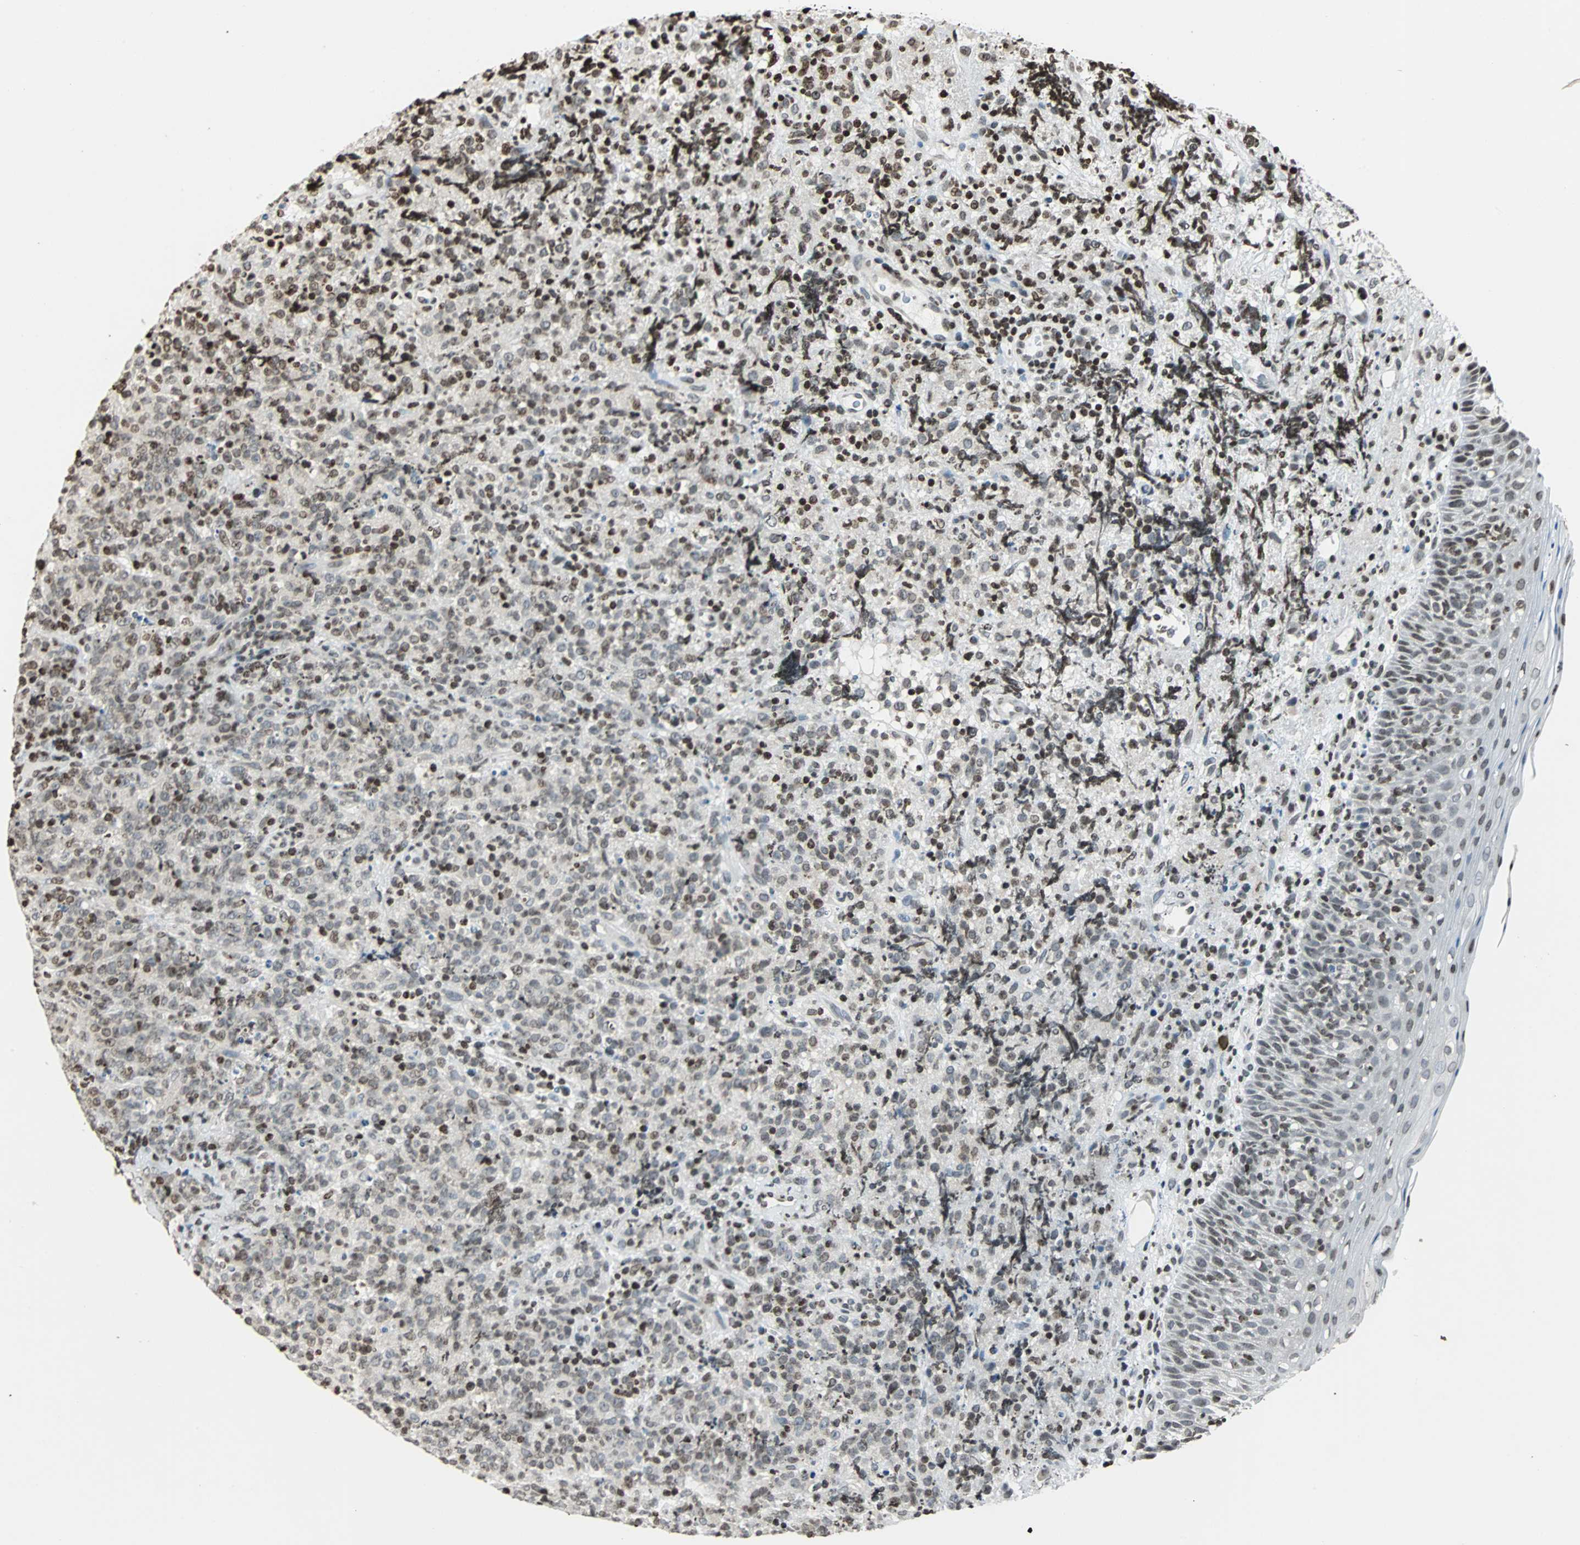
{"staining": {"intensity": "moderate", "quantity": "<25%", "location": "nuclear"}, "tissue": "lymphoma", "cell_type": "Tumor cells", "image_type": "cancer", "snomed": [{"axis": "morphology", "description": "Malignant lymphoma, non-Hodgkin's type, High grade"}, {"axis": "topography", "description": "Tonsil"}], "caption": "This is a micrograph of immunohistochemistry staining of malignant lymphoma, non-Hodgkin's type (high-grade), which shows moderate positivity in the nuclear of tumor cells.", "gene": "PAXIP1", "patient": {"sex": "female", "age": 36}}